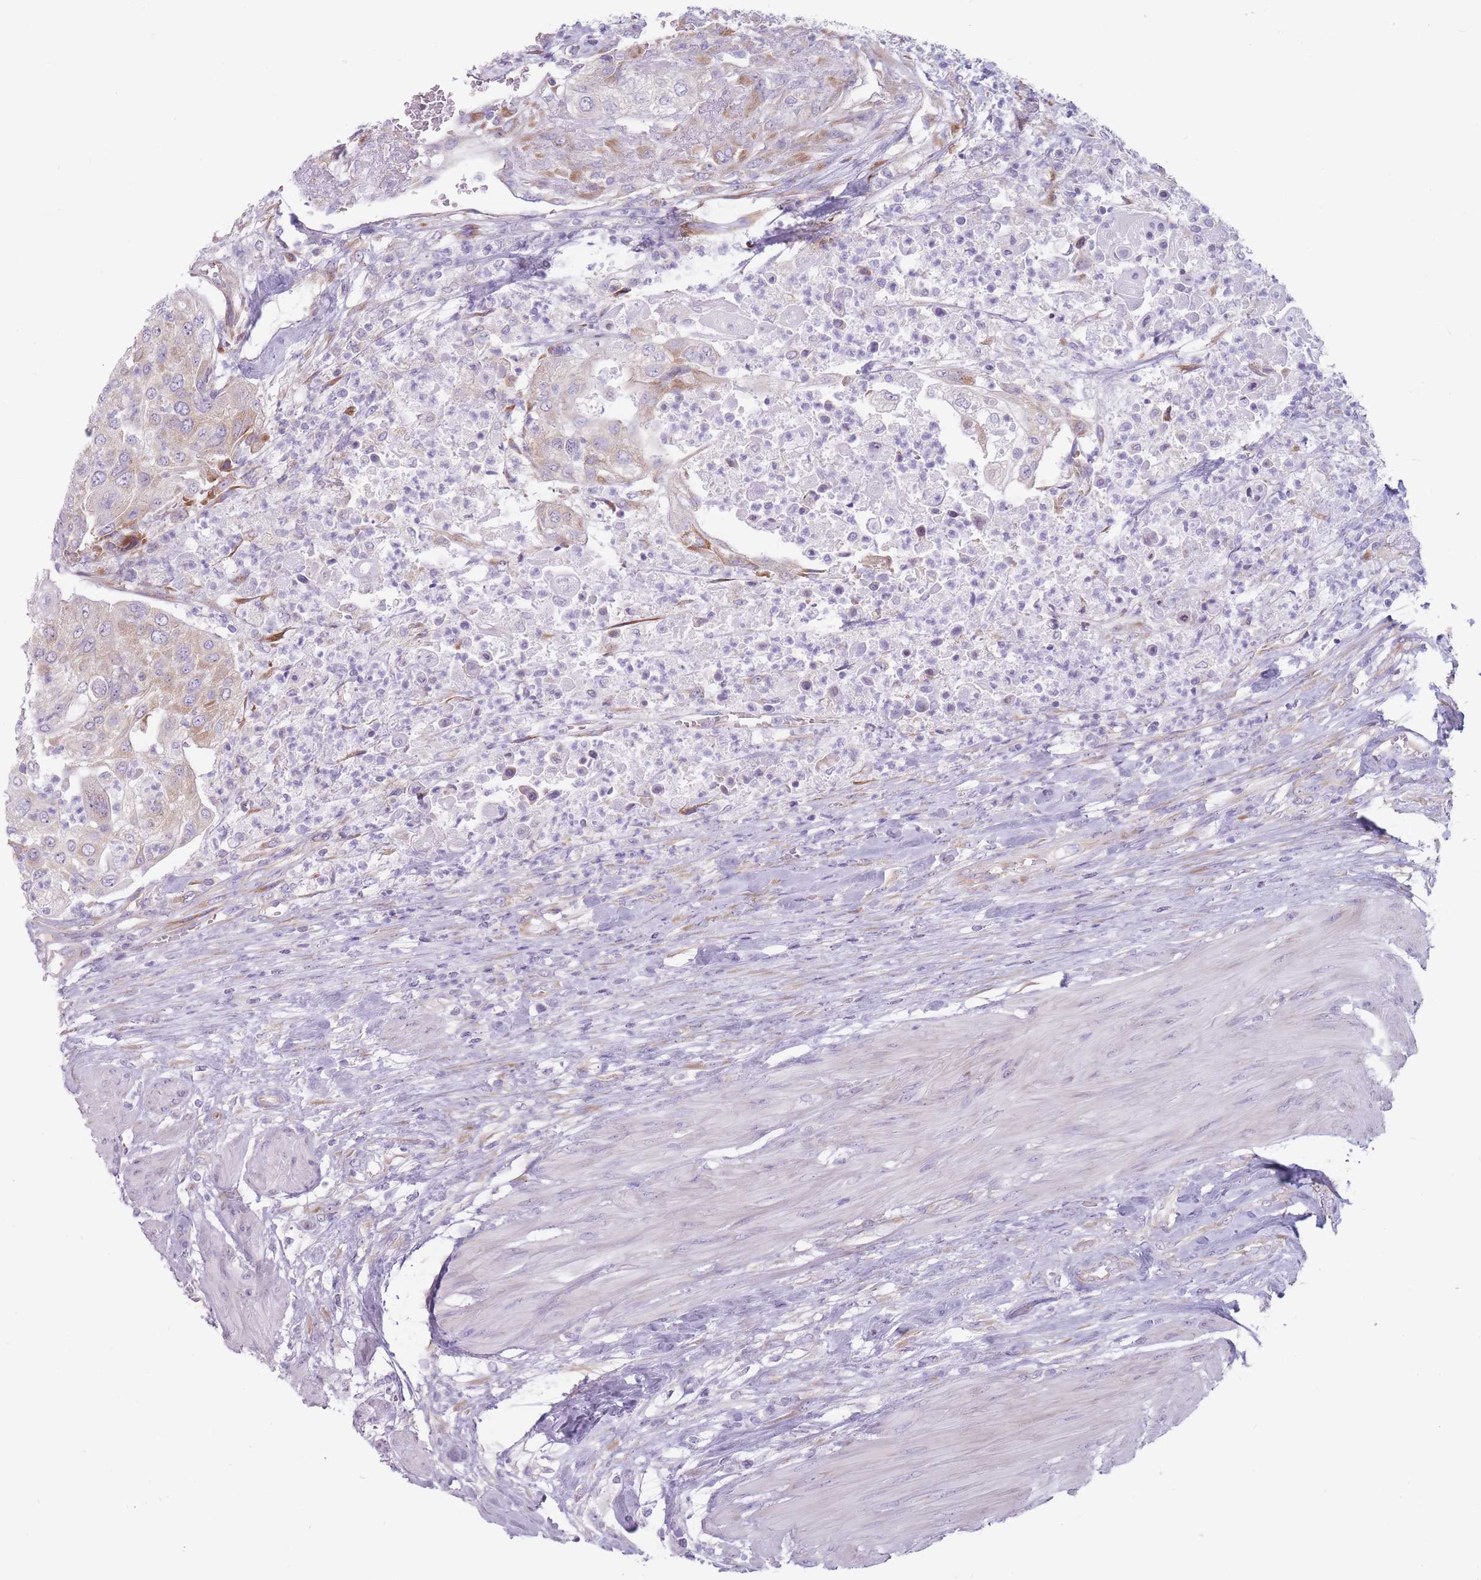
{"staining": {"intensity": "moderate", "quantity": "<25%", "location": "cytoplasmic/membranous"}, "tissue": "urothelial cancer", "cell_type": "Tumor cells", "image_type": "cancer", "snomed": [{"axis": "morphology", "description": "Urothelial carcinoma, High grade"}, {"axis": "topography", "description": "Urinary bladder"}], "caption": "A brown stain labels moderate cytoplasmic/membranous staining of a protein in high-grade urothelial carcinoma tumor cells.", "gene": "RPL18", "patient": {"sex": "female", "age": 79}}